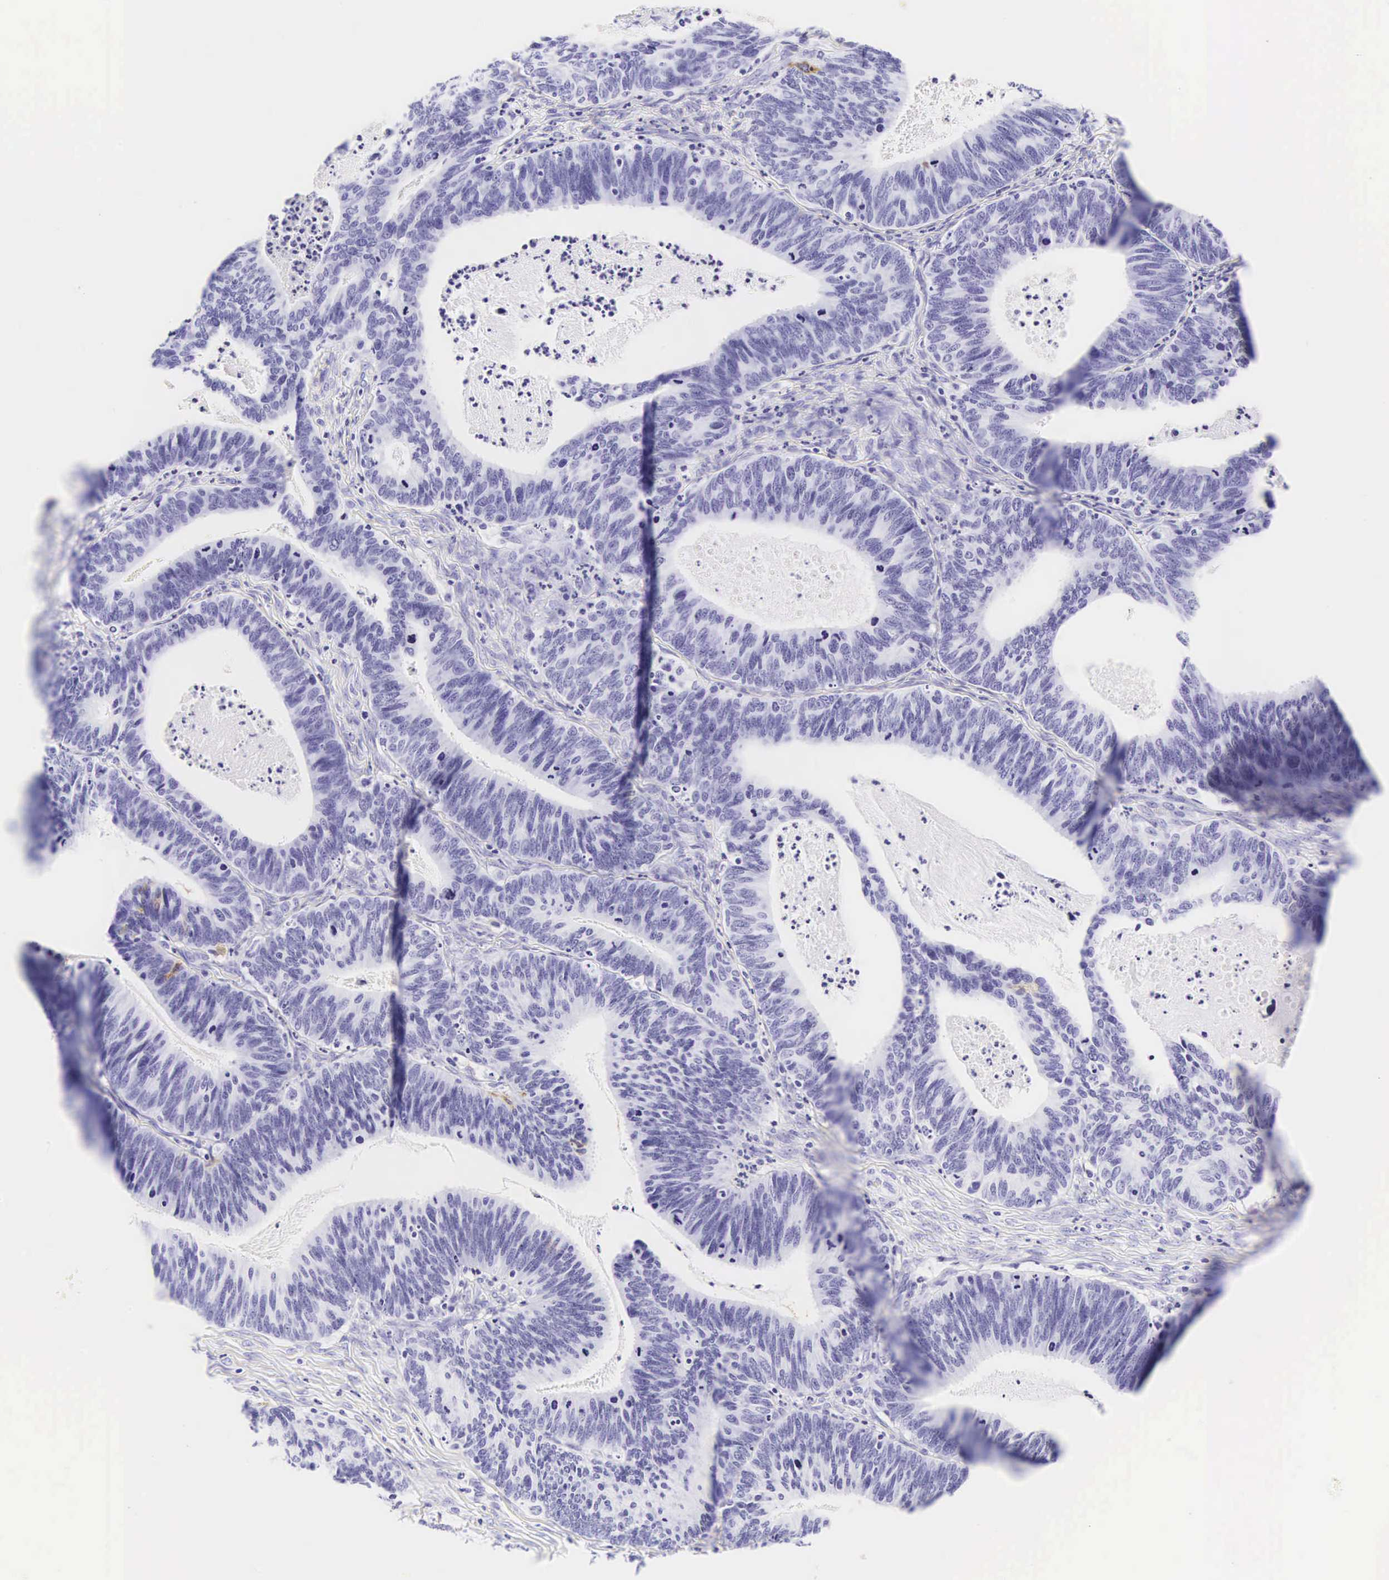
{"staining": {"intensity": "negative", "quantity": "none", "location": "none"}, "tissue": "ovarian cancer", "cell_type": "Tumor cells", "image_type": "cancer", "snomed": [{"axis": "morphology", "description": "Carcinoma, endometroid"}, {"axis": "topography", "description": "Ovary"}], "caption": "There is no significant staining in tumor cells of ovarian endometroid carcinoma.", "gene": "CD1A", "patient": {"sex": "female", "age": 52}}